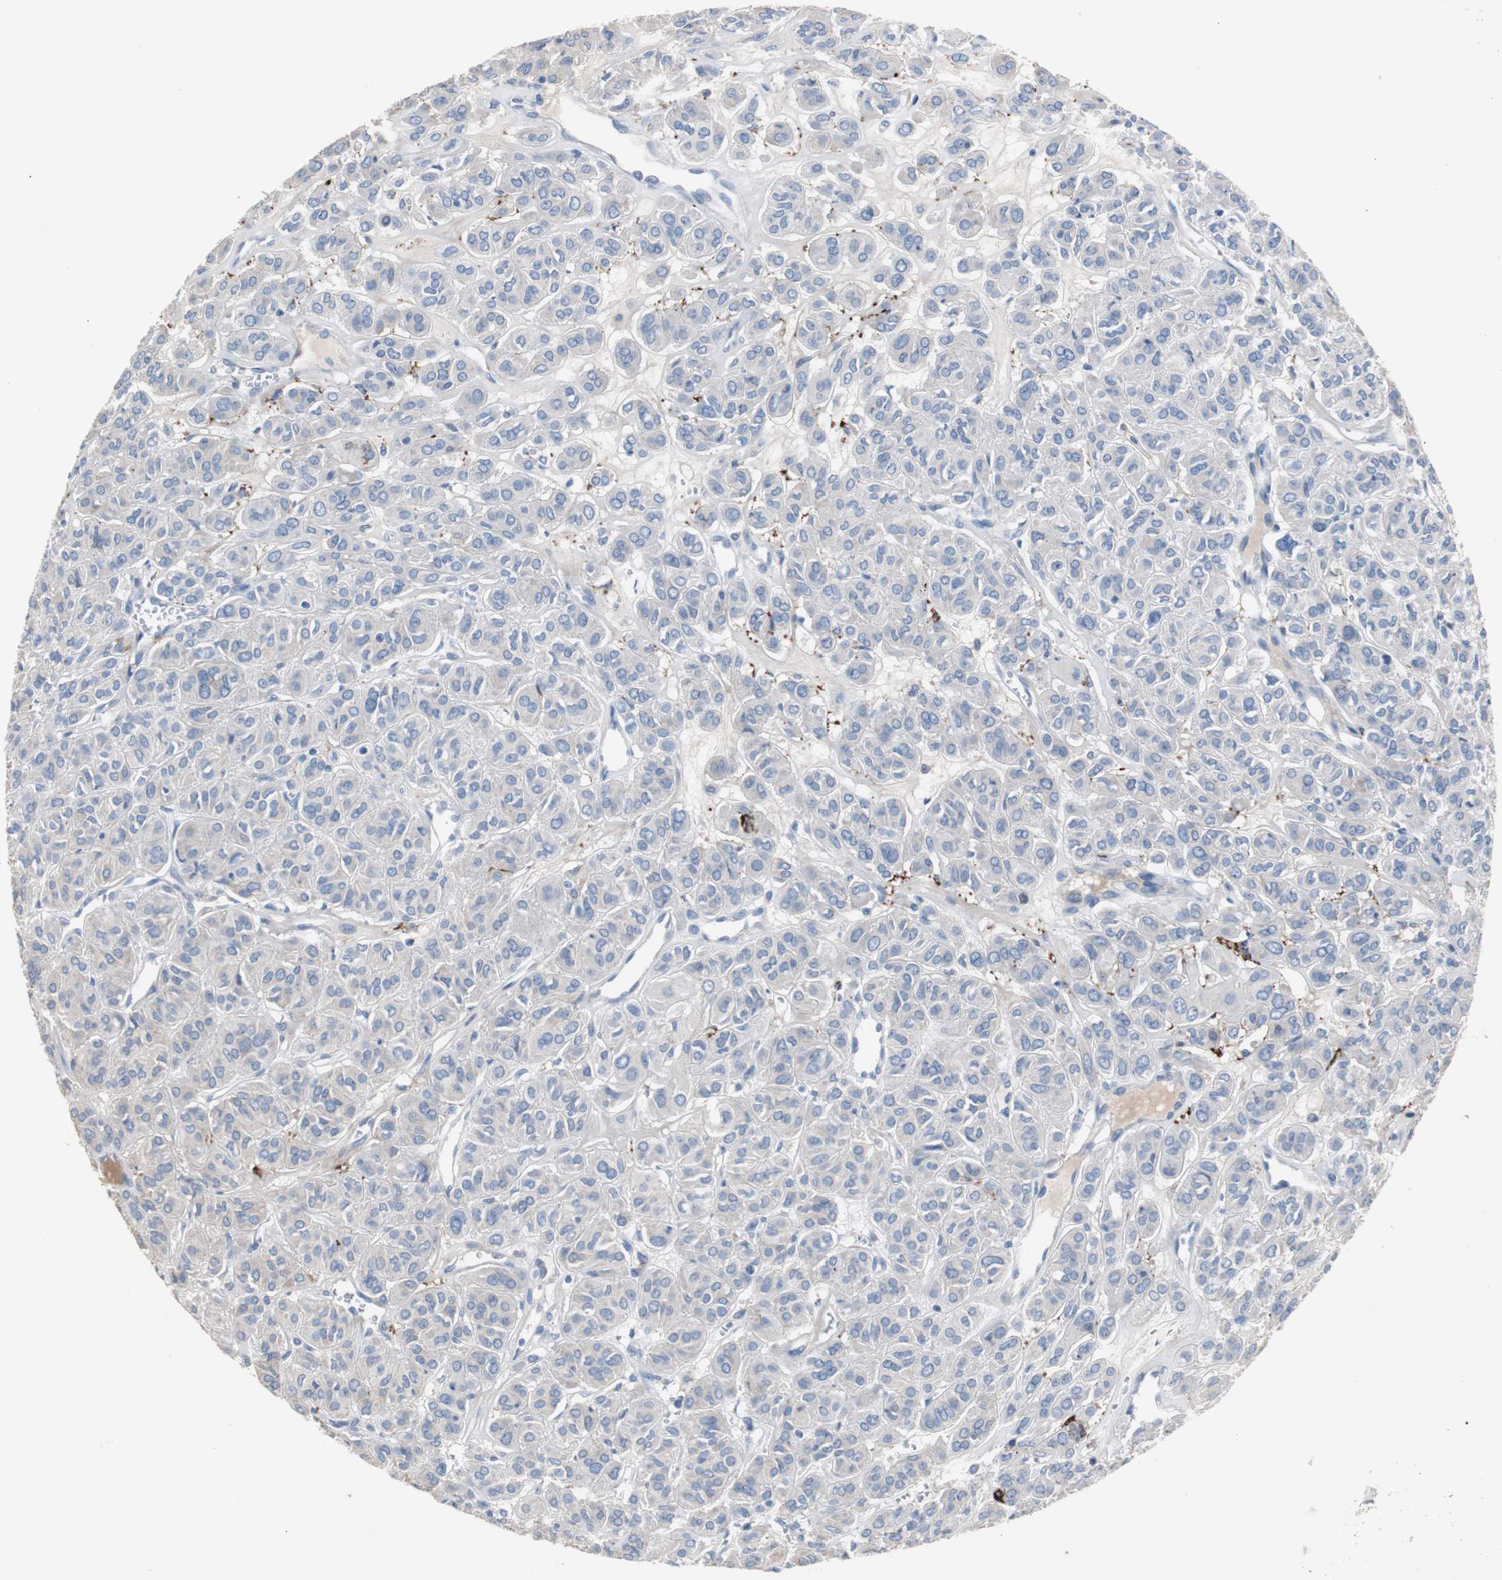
{"staining": {"intensity": "weak", "quantity": "<25%", "location": "cytoplasmic/membranous"}, "tissue": "thyroid cancer", "cell_type": "Tumor cells", "image_type": "cancer", "snomed": [{"axis": "morphology", "description": "Follicular adenoma carcinoma, NOS"}, {"axis": "topography", "description": "Thyroid gland"}], "caption": "A high-resolution image shows immunohistochemistry staining of thyroid cancer, which exhibits no significant expression in tumor cells.", "gene": "FCGR2B", "patient": {"sex": "female", "age": 71}}